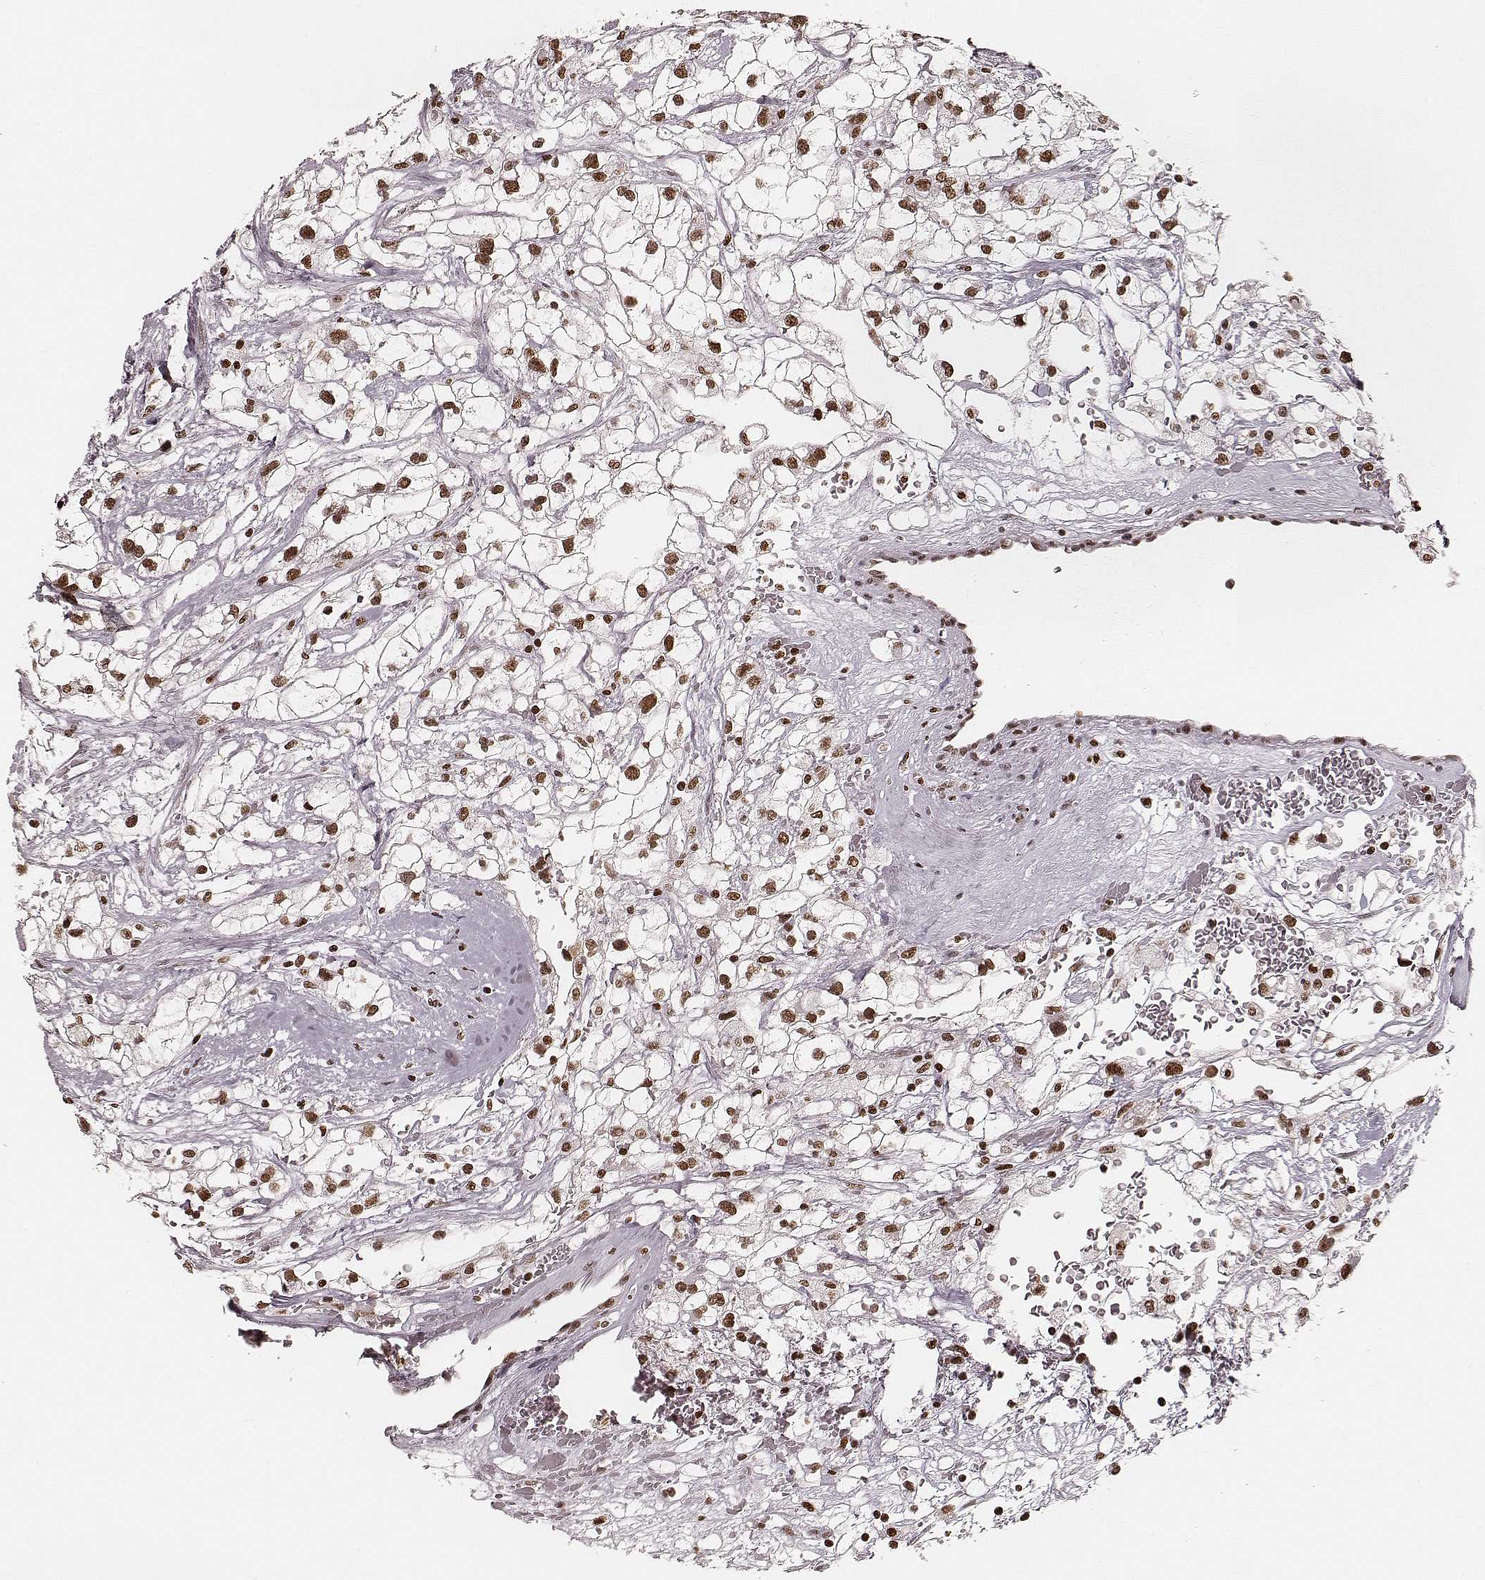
{"staining": {"intensity": "strong", "quantity": ">75%", "location": "nuclear"}, "tissue": "renal cancer", "cell_type": "Tumor cells", "image_type": "cancer", "snomed": [{"axis": "morphology", "description": "Adenocarcinoma, NOS"}, {"axis": "topography", "description": "Kidney"}], "caption": "Immunohistochemistry (IHC) photomicrograph of neoplastic tissue: renal cancer (adenocarcinoma) stained using IHC demonstrates high levels of strong protein expression localized specifically in the nuclear of tumor cells, appearing as a nuclear brown color.", "gene": "PARP1", "patient": {"sex": "male", "age": 59}}